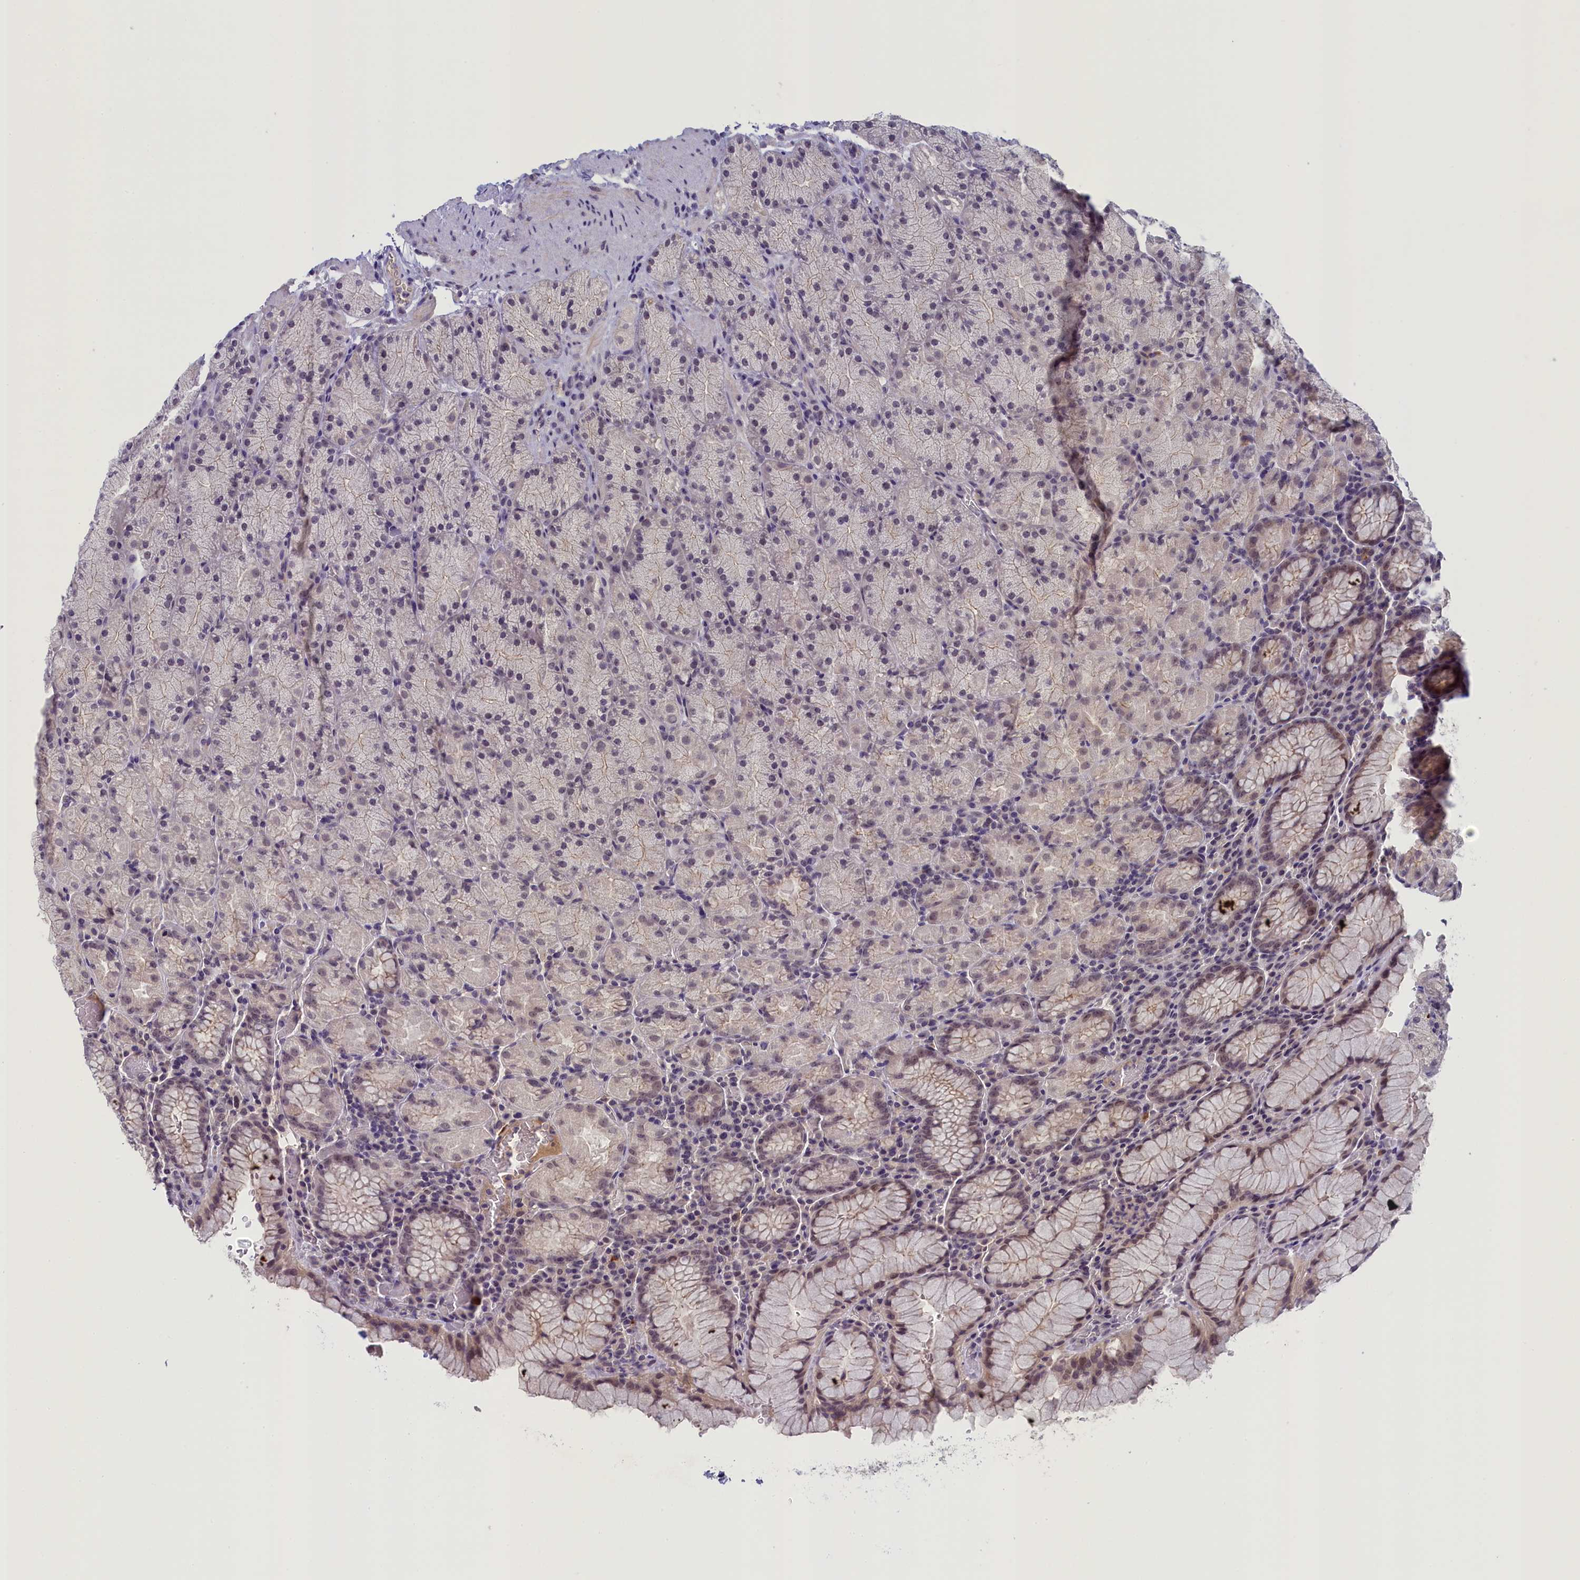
{"staining": {"intensity": "moderate", "quantity": "25%-75%", "location": "nuclear"}, "tissue": "stomach", "cell_type": "Glandular cells", "image_type": "normal", "snomed": [{"axis": "morphology", "description": "Normal tissue, NOS"}, {"axis": "topography", "description": "Stomach, upper"}, {"axis": "topography", "description": "Stomach, lower"}], "caption": "Glandular cells reveal moderate nuclear positivity in approximately 25%-75% of cells in benign stomach.", "gene": "CRAMP1", "patient": {"sex": "male", "age": 80}}